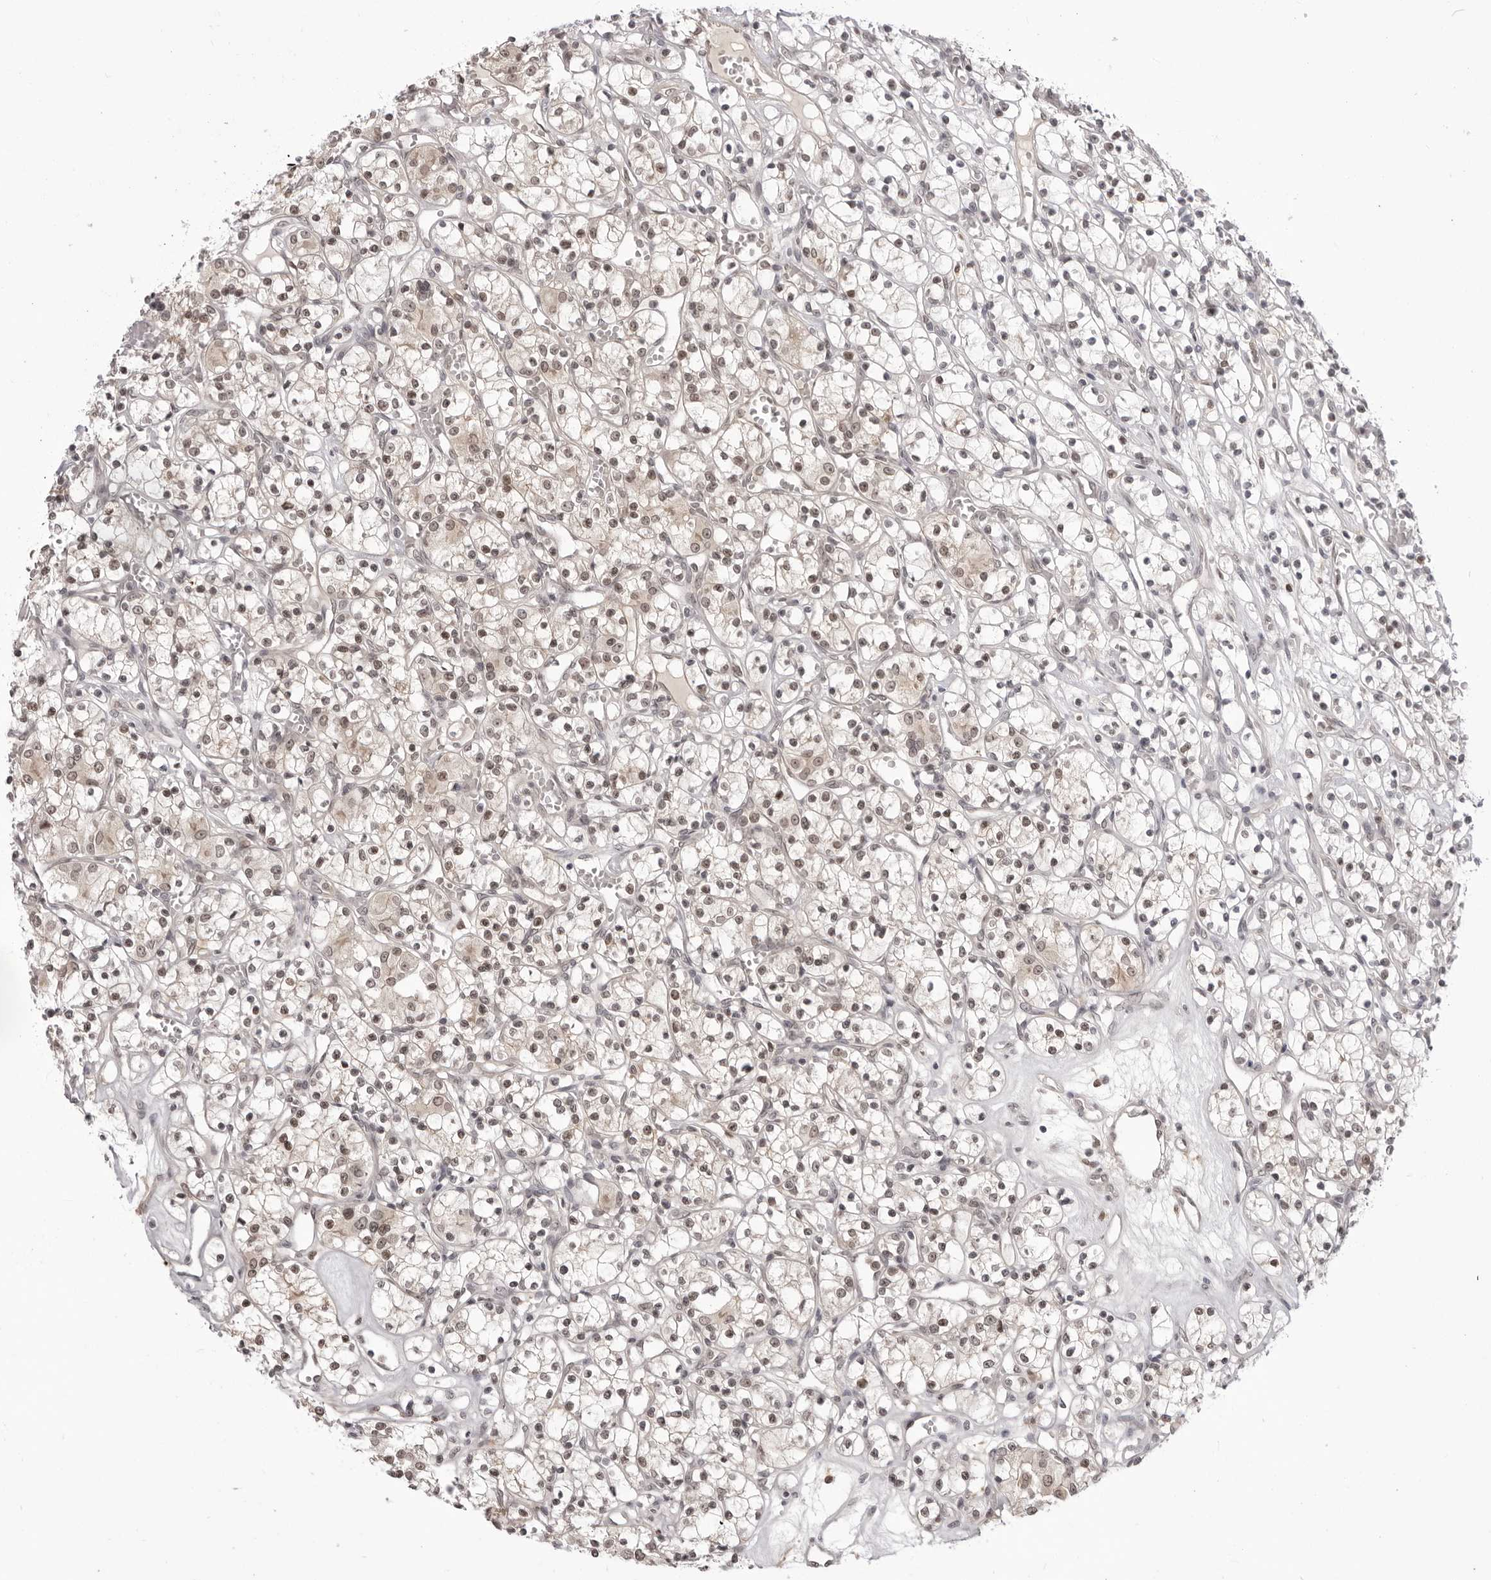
{"staining": {"intensity": "moderate", "quantity": "25%-75%", "location": "nuclear"}, "tissue": "renal cancer", "cell_type": "Tumor cells", "image_type": "cancer", "snomed": [{"axis": "morphology", "description": "Adenocarcinoma, NOS"}, {"axis": "topography", "description": "Kidney"}], "caption": "IHC photomicrograph of human renal cancer (adenocarcinoma) stained for a protein (brown), which exhibits medium levels of moderate nuclear staining in approximately 25%-75% of tumor cells.", "gene": "SRGAP2", "patient": {"sex": "female", "age": 59}}